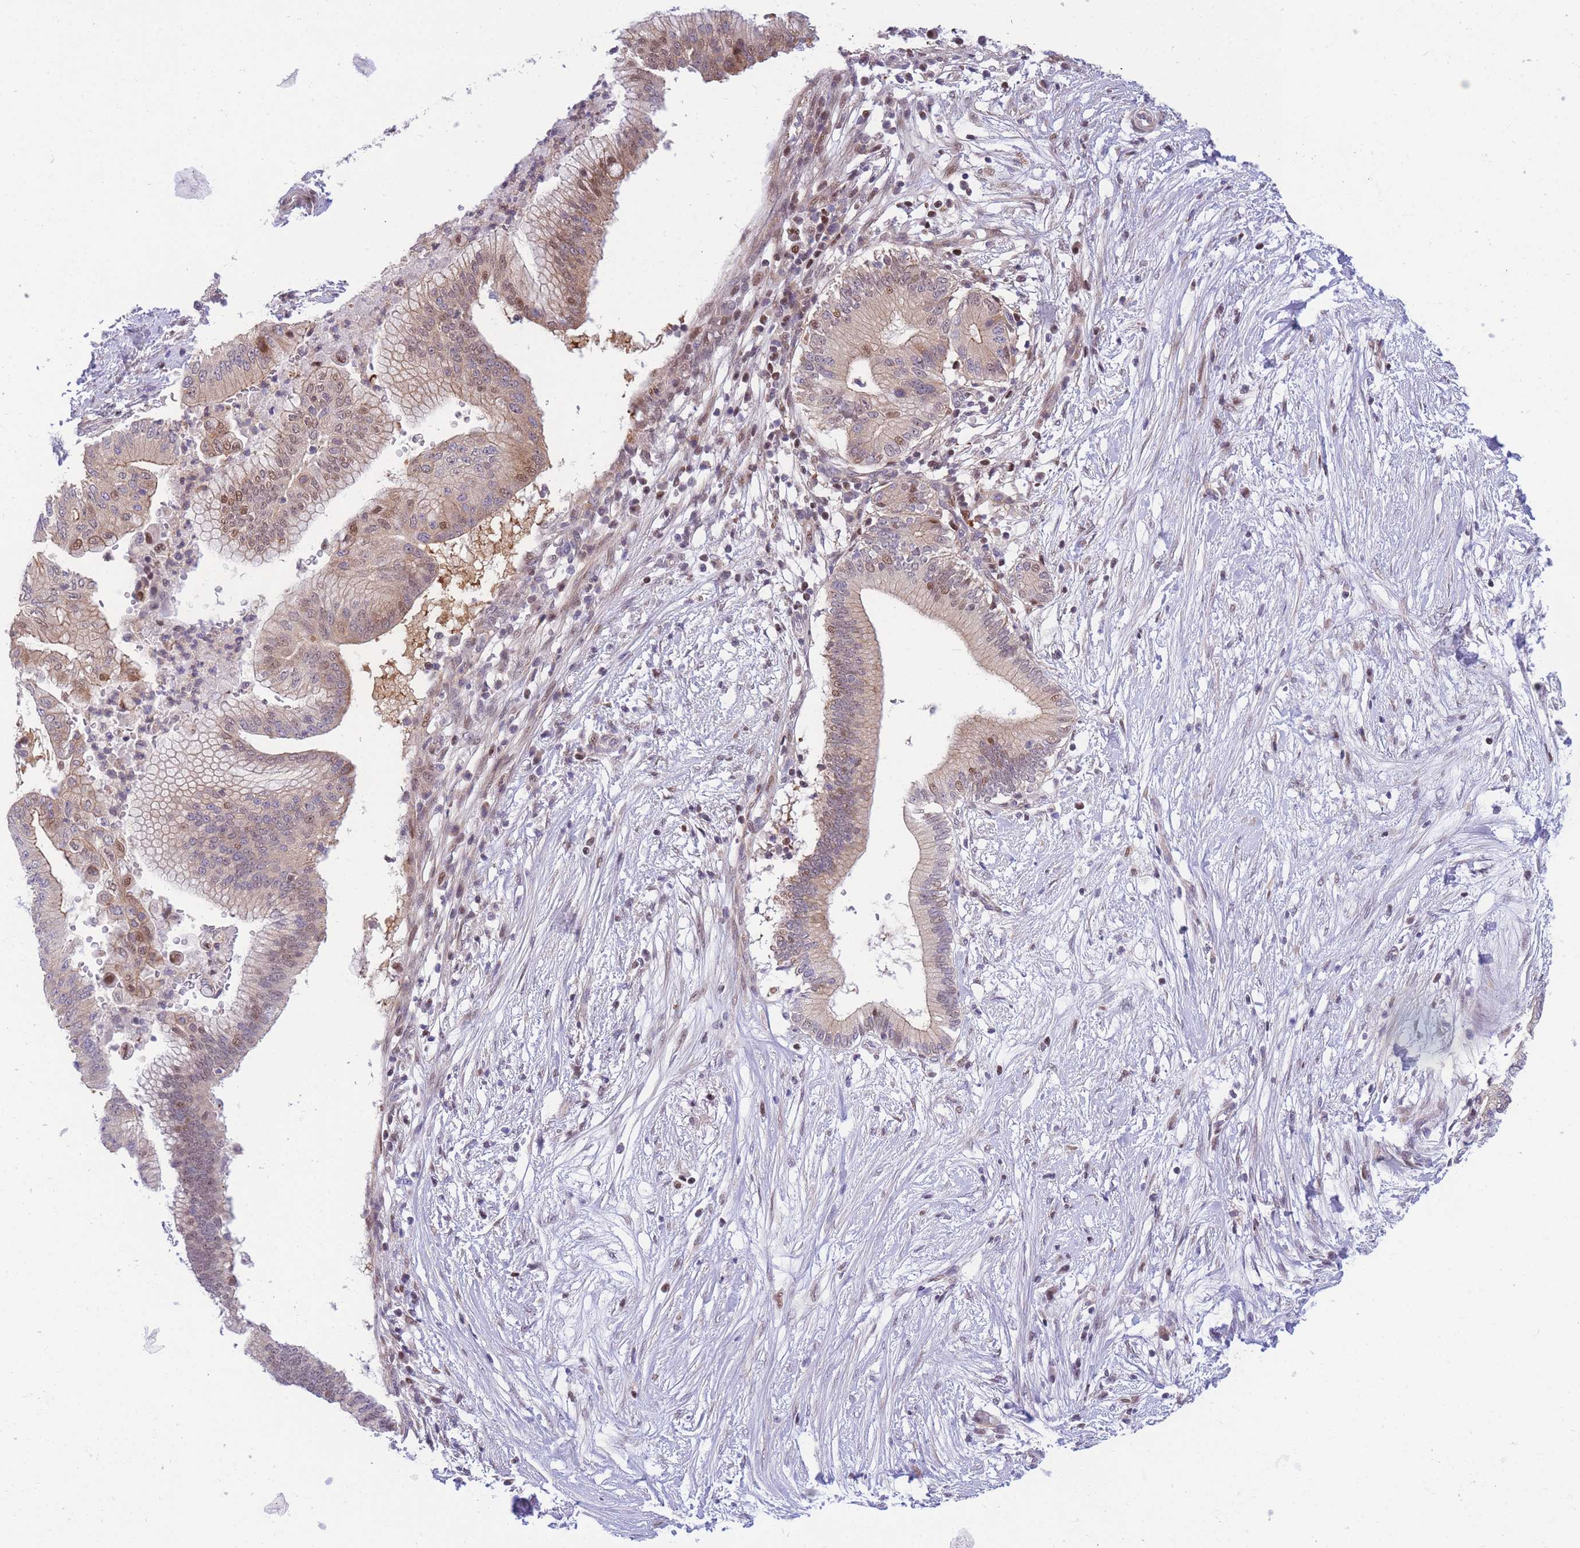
{"staining": {"intensity": "moderate", "quantity": "25%-75%", "location": "cytoplasmic/membranous,nuclear"}, "tissue": "pancreatic cancer", "cell_type": "Tumor cells", "image_type": "cancer", "snomed": [{"axis": "morphology", "description": "Adenocarcinoma, NOS"}, {"axis": "topography", "description": "Pancreas"}], "caption": "A brown stain labels moderate cytoplasmic/membranous and nuclear positivity of a protein in pancreatic cancer tumor cells.", "gene": "CRACD", "patient": {"sex": "male", "age": 68}}